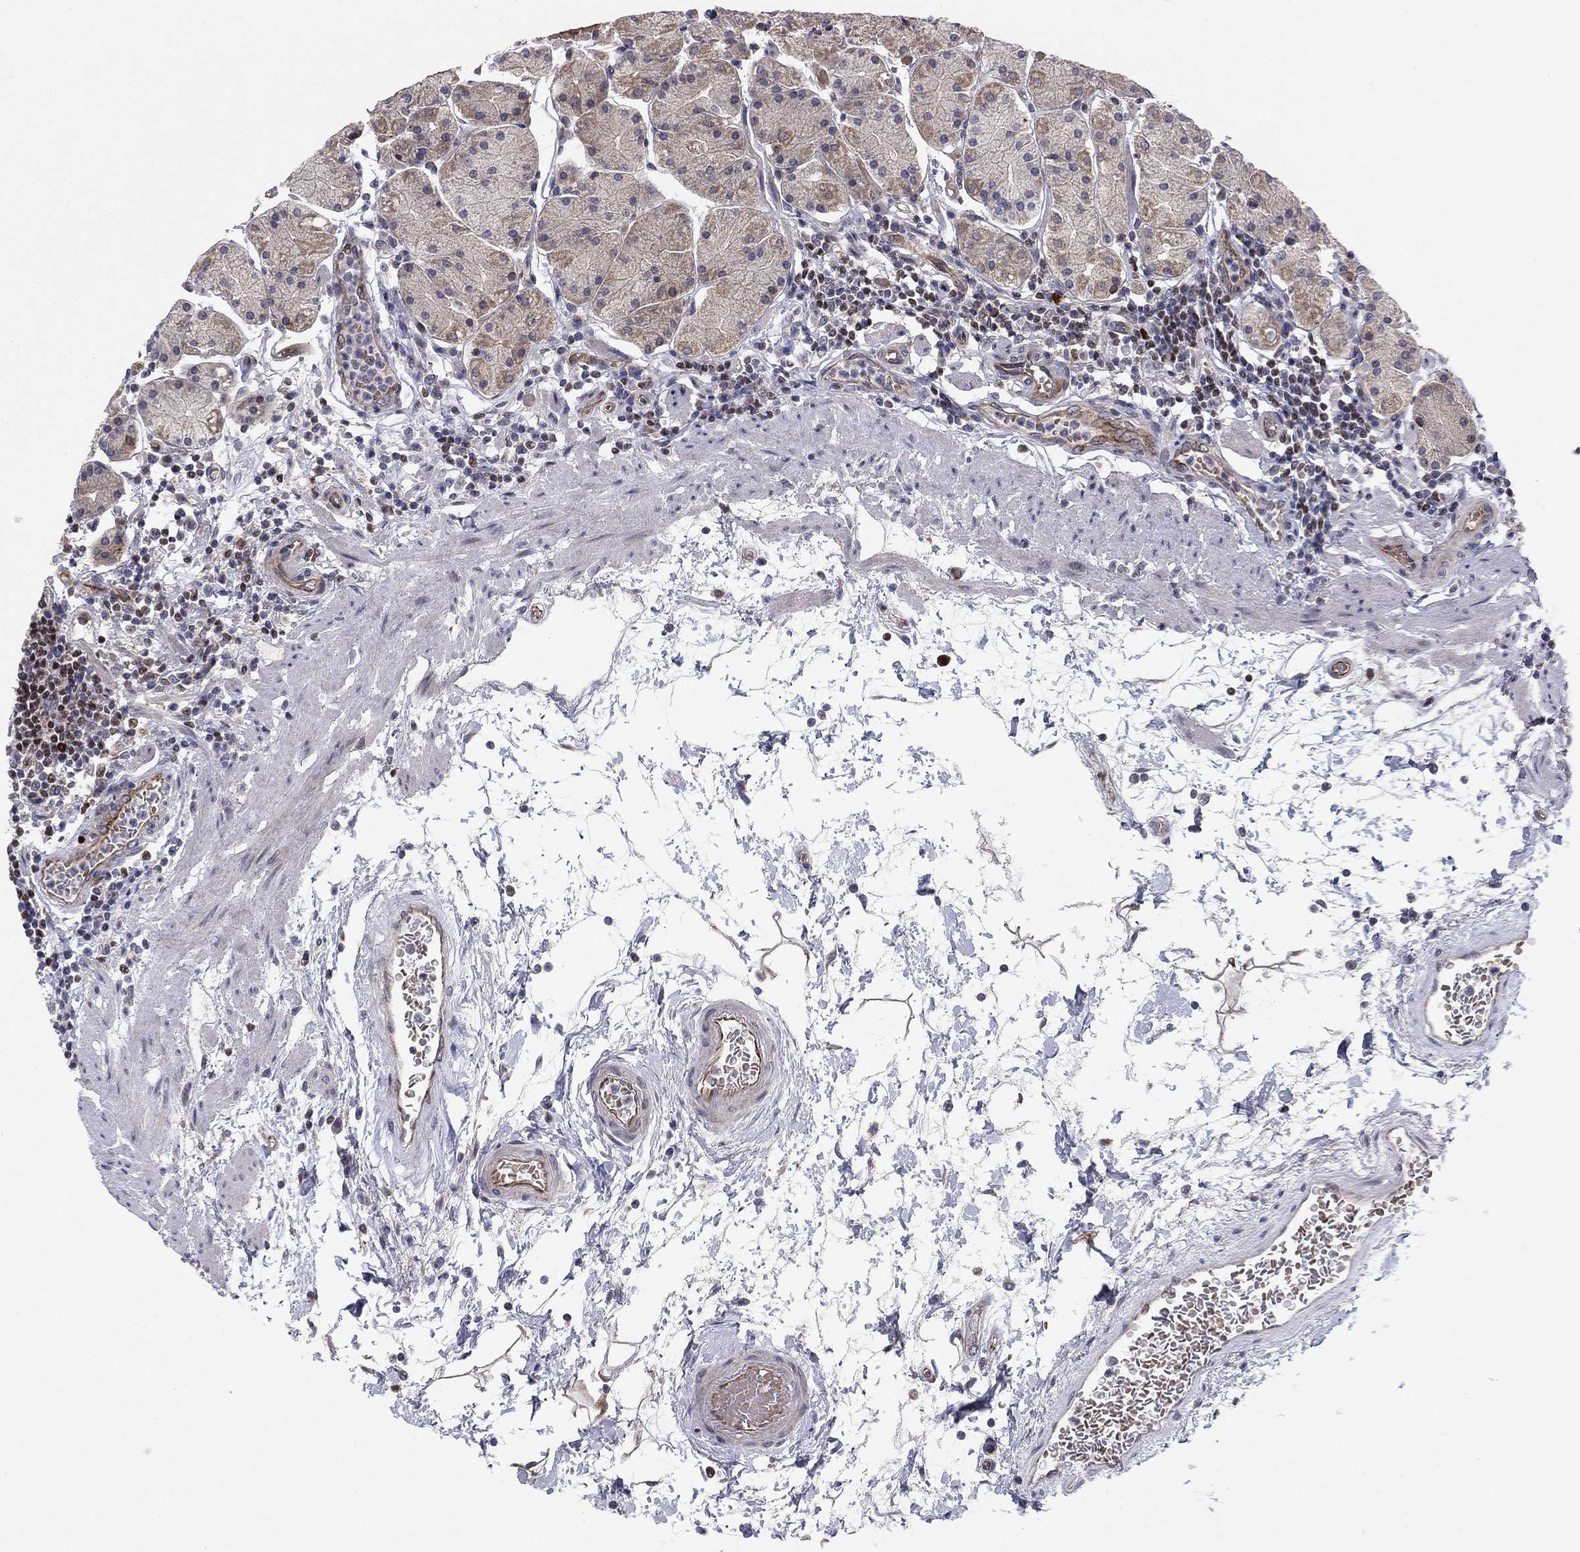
{"staining": {"intensity": "moderate", "quantity": "25%-75%", "location": "cytoplasmic/membranous"}, "tissue": "stomach", "cell_type": "Glandular cells", "image_type": "normal", "snomed": [{"axis": "morphology", "description": "Normal tissue, NOS"}, {"axis": "topography", "description": "Stomach"}], "caption": "An IHC image of normal tissue is shown. Protein staining in brown labels moderate cytoplasmic/membranous positivity in stomach within glandular cells. The staining is performed using DAB (3,3'-diaminobenzidine) brown chromogen to label protein expression. The nuclei are counter-stained blue using hematoxylin.", "gene": "BCL11A", "patient": {"sex": "male", "age": 54}}